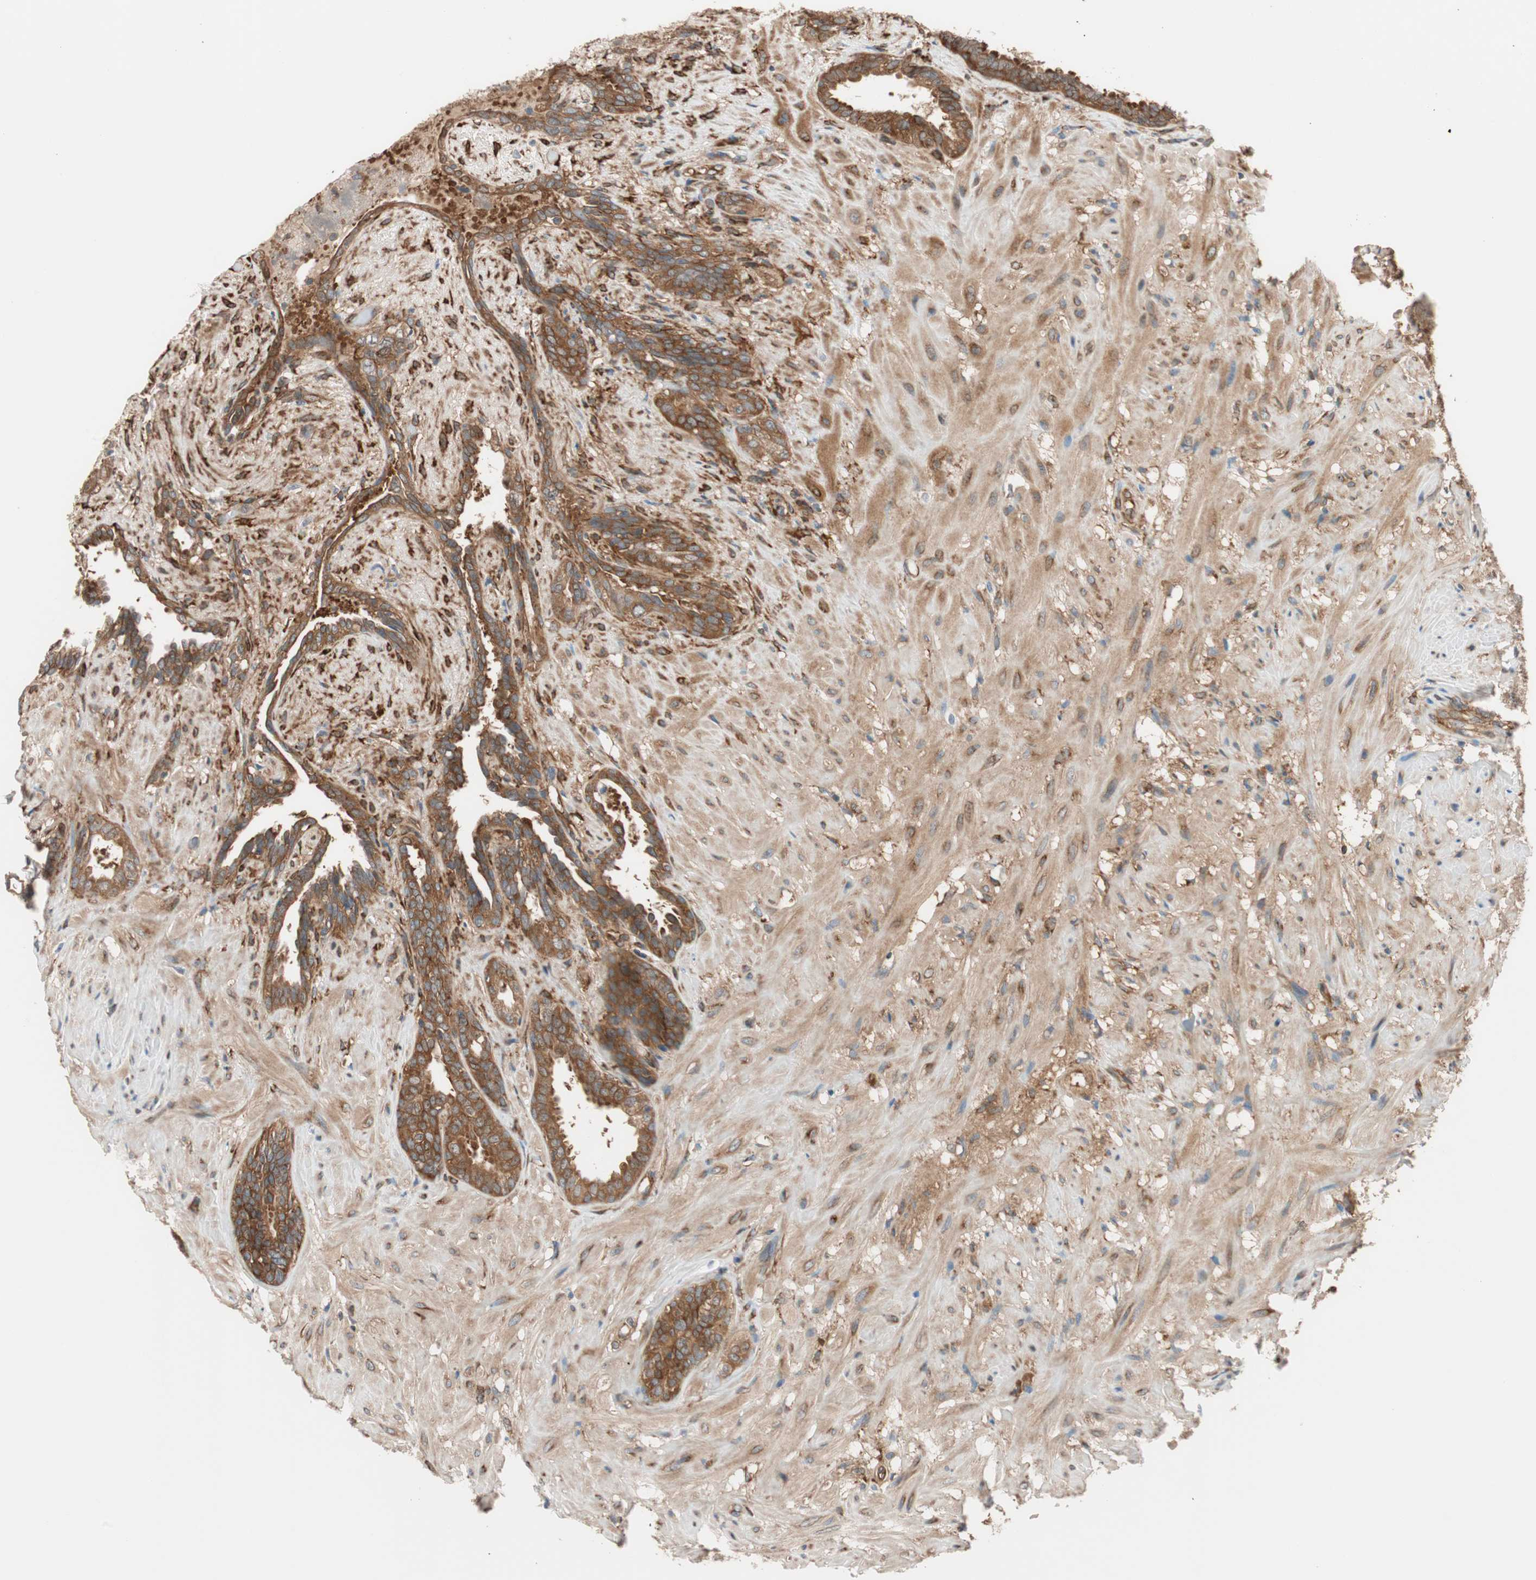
{"staining": {"intensity": "strong", "quantity": ">75%", "location": "cytoplasmic/membranous"}, "tissue": "seminal vesicle", "cell_type": "Glandular cells", "image_type": "normal", "snomed": [{"axis": "morphology", "description": "Normal tissue, NOS"}, {"axis": "topography", "description": "Seminal veicle"}], "caption": "This image displays IHC staining of normal seminal vesicle, with high strong cytoplasmic/membranous positivity in approximately >75% of glandular cells.", "gene": "WASL", "patient": {"sex": "male", "age": 61}}